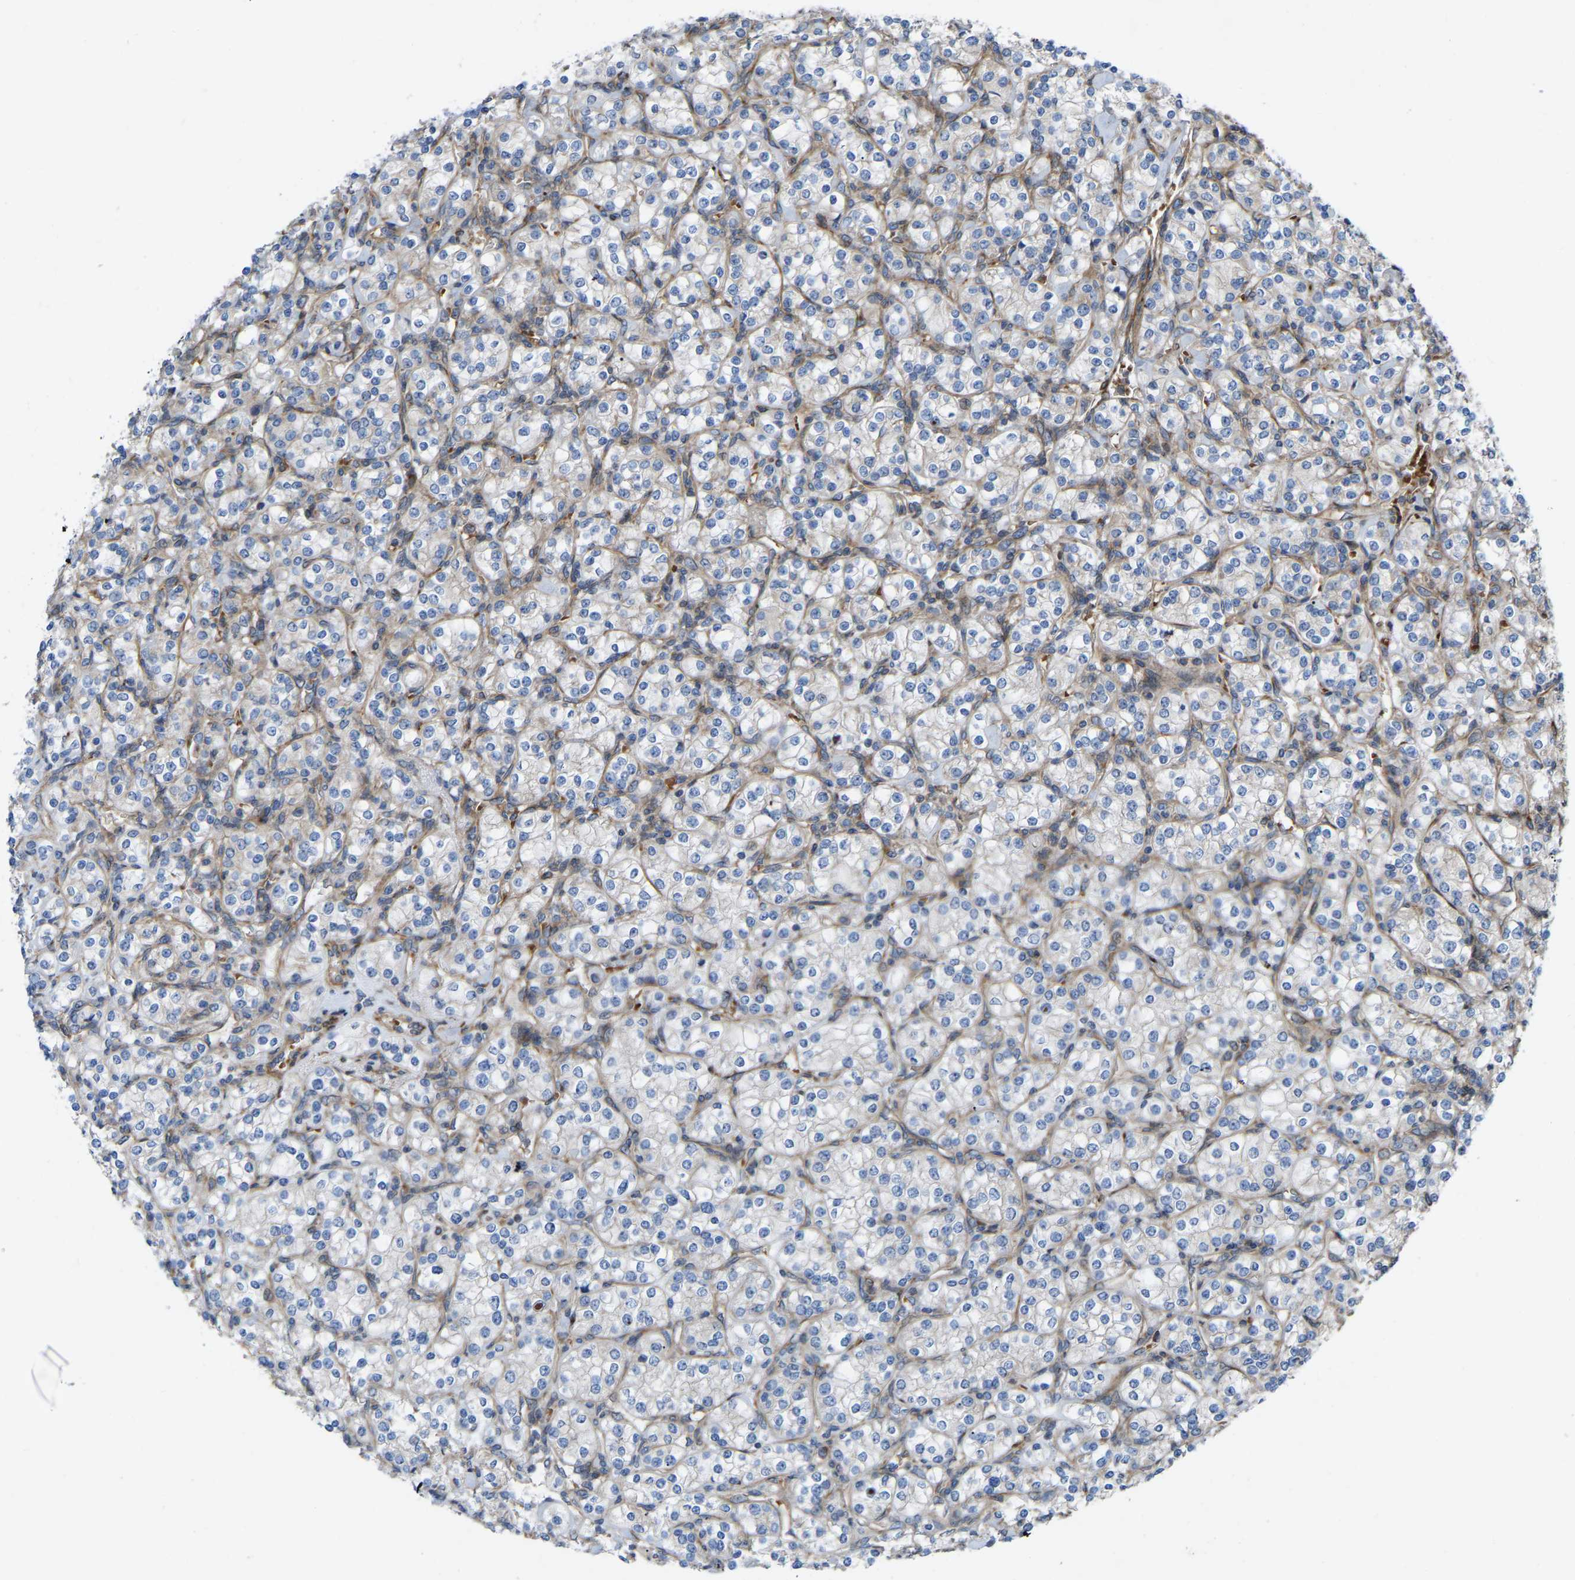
{"staining": {"intensity": "negative", "quantity": "none", "location": "none"}, "tissue": "renal cancer", "cell_type": "Tumor cells", "image_type": "cancer", "snomed": [{"axis": "morphology", "description": "Adenocarcinoma, NOS"}, {"axis": "topography", "description": "Kidney"}], "caption": "High magnification brightfield microscopy of renal cancer (adenocarcinoma) stained with DAB (3,3'-diaminobenzidine) (brown) and counterstained with hematoxylin (blue): tumor cells show no significant expression.", "gene": "TOR1B", "patient": {"sex": "male", "age": 77}}